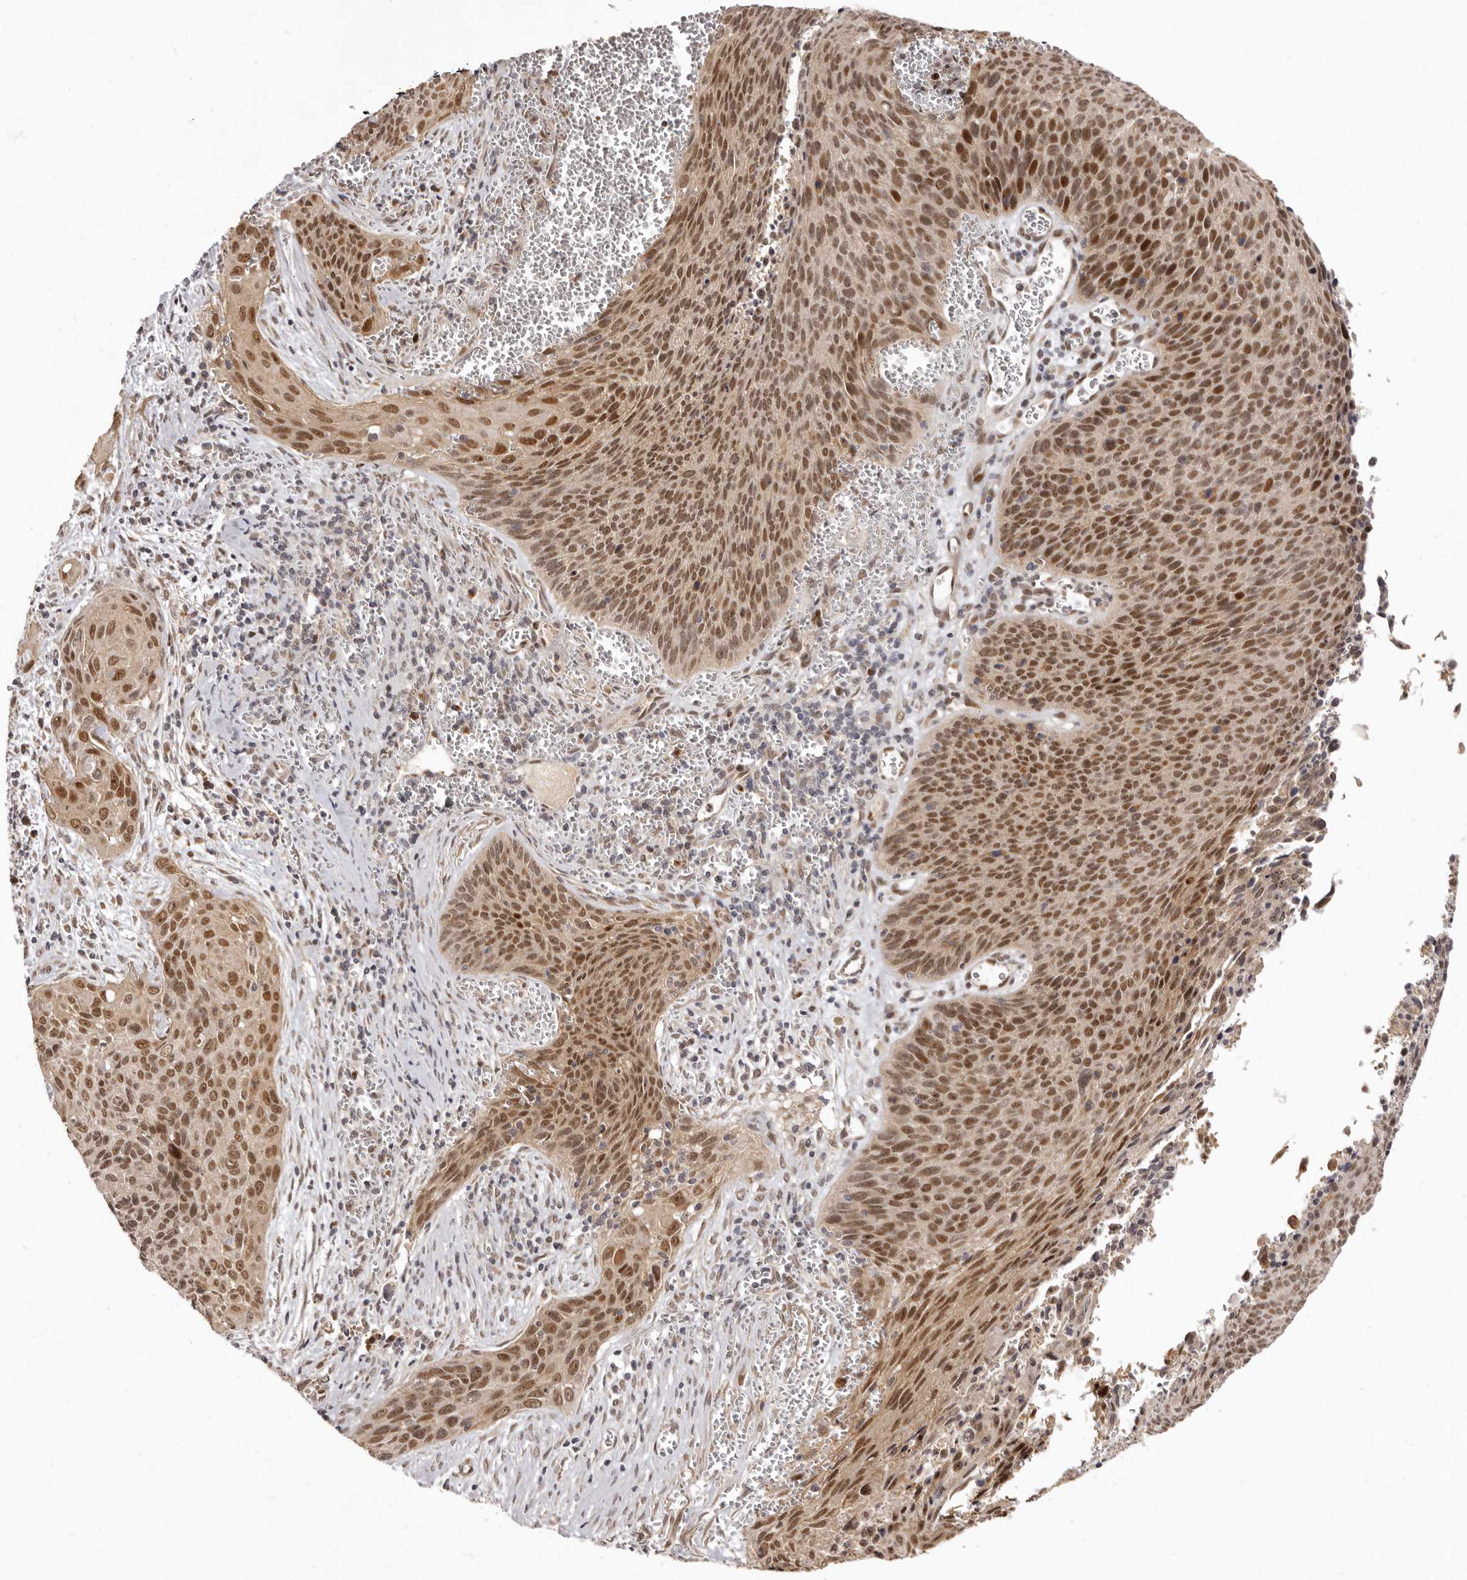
{"staining": {"intensity": "strong", "quantity": ">75%", "location": "cytoplasmic/membranous,nuclear"}, "tissue": "cervical cancer", "cell_type": "Tumor cells", "image_type": "cancer", "snomed": [{"axis": "morphology", "description": "Squamous cell carcinoma, NOS"}, {"axis": "topography", "description": "Cervix"}], "caption": "Squamous cell carcinoma (cervical) tissue exhibits strong cytoplasmic/membranous and nuclear positivity in about >75% of tumor cells", "gene": "ZNF326", "patient": {"sex": "female", "age": 55}}